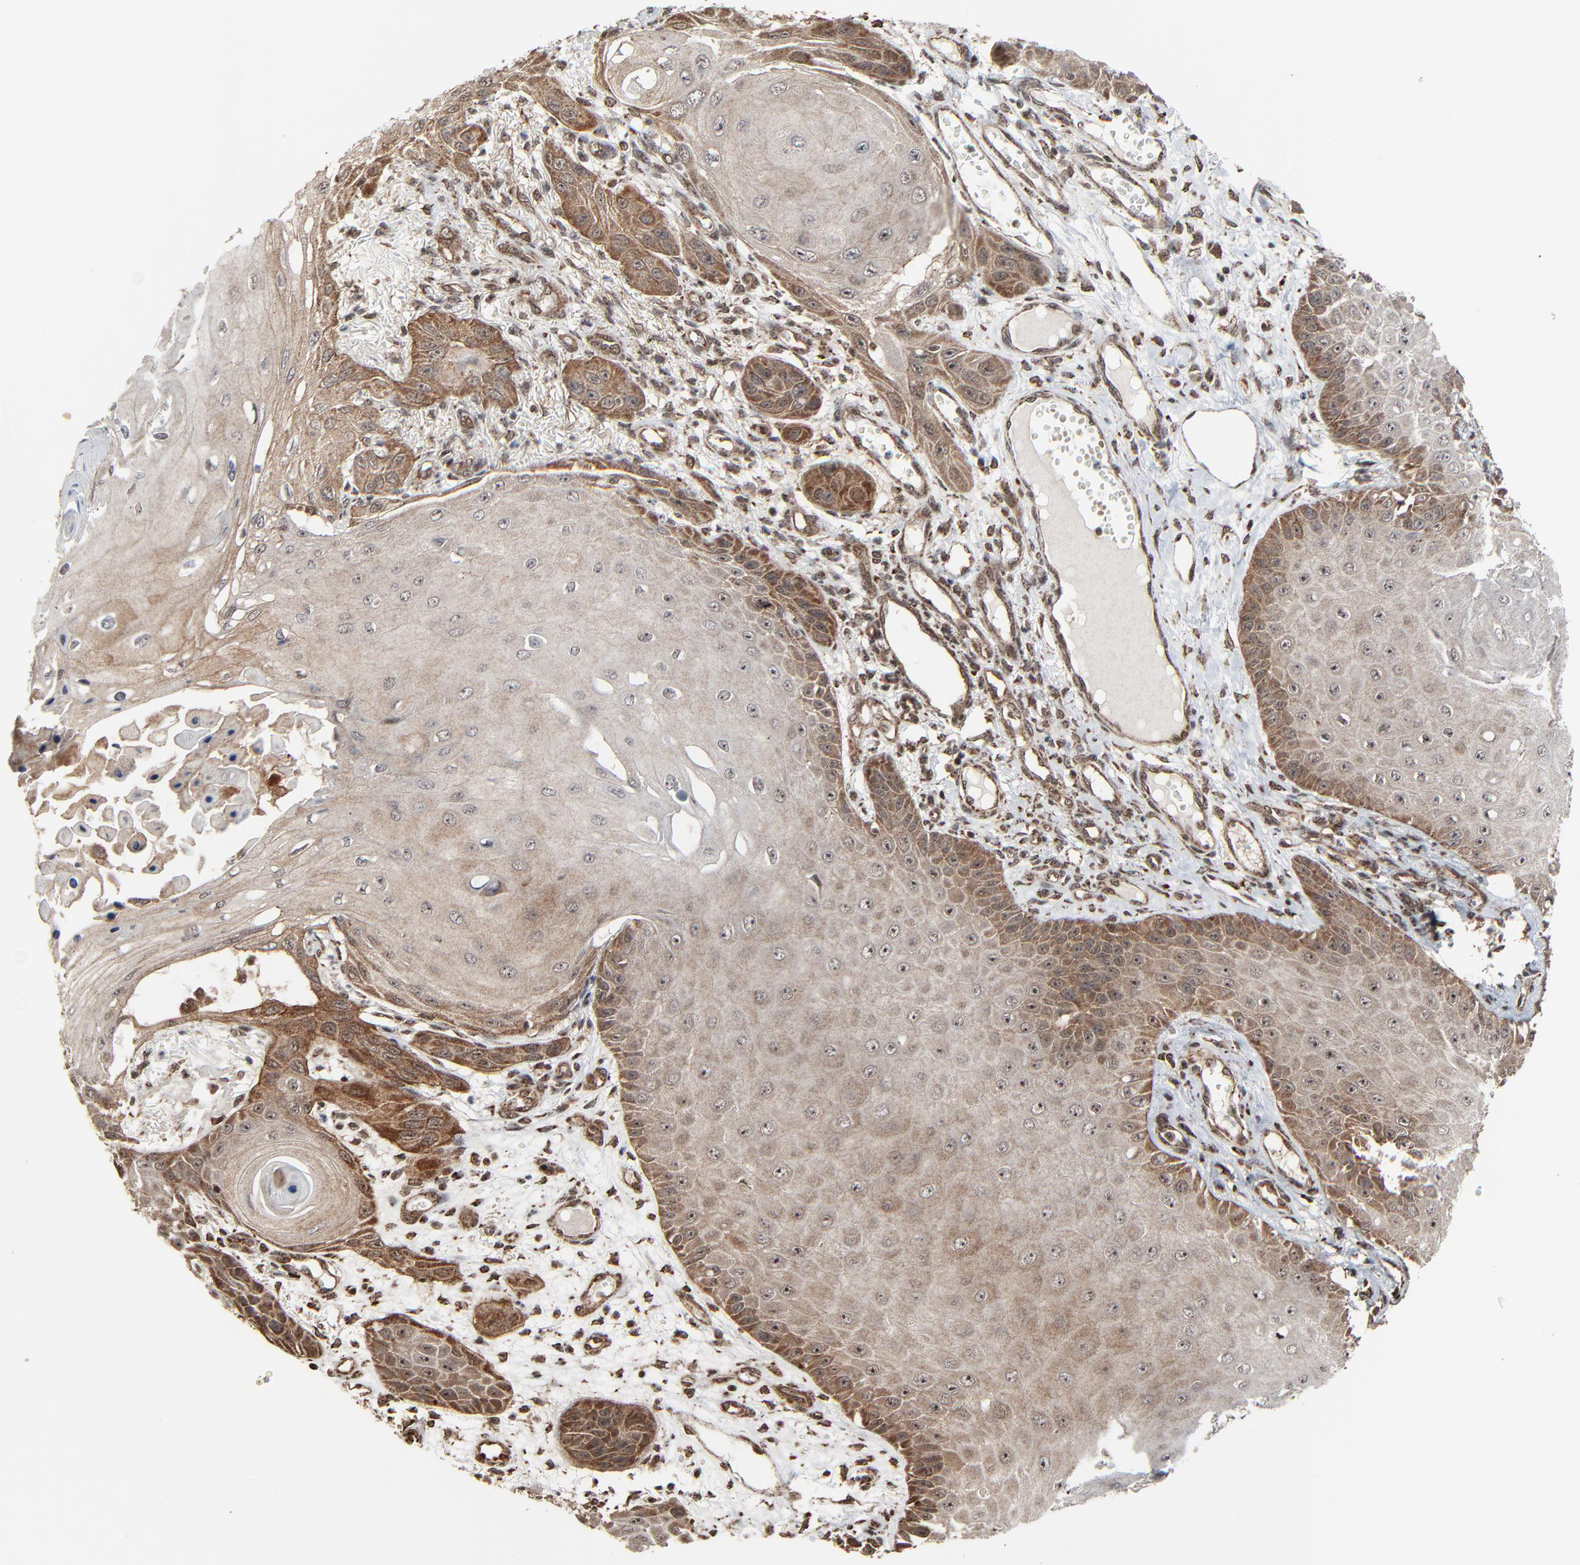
{"staining": {"intensity": "moderate", "quantity": "25%-75%", "location": "cytoplasmic/membranous,nuclear"}, "tissue": "skin cancer", "cell_type": "Tumor cells", "image_type": "cancer", "snomed": [{"axis": "morphology", "description": "Squamous cell carcinoma, NOS"}, {"axis": "topography", "description": "Skin"}], "caption": "DAB (3,3'-diaminobenzidine) immunohistochemical staining of human skin squamous cell carcinoma demonstrates moderate cytoplasmic/membranous and nuclear protein positivity in about 25%-75% of tumor cells.", "gene": "RHOJ", "patient": {"sex": "female", "age": 40}}